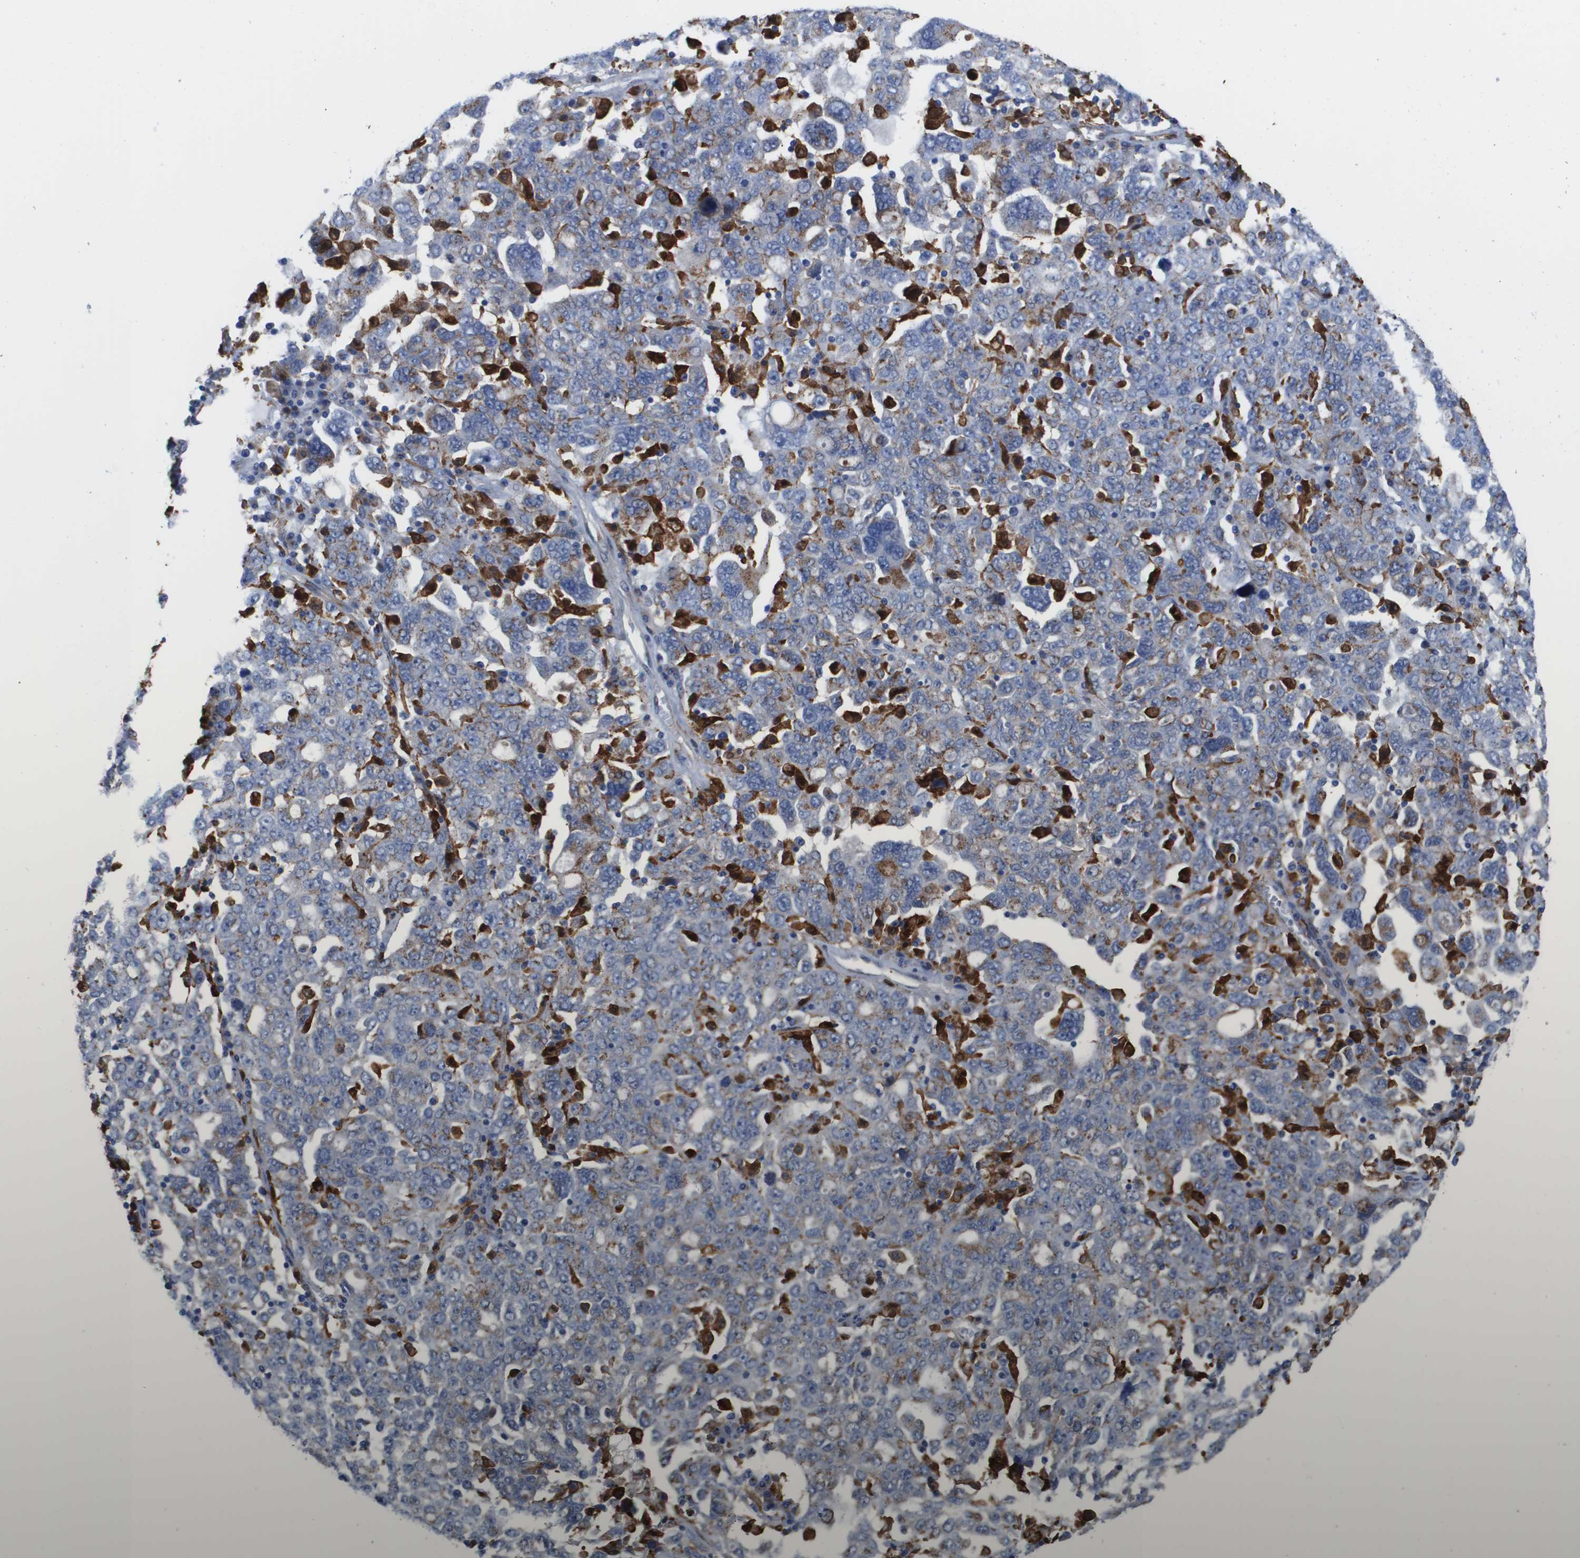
{"staining": {"intensity": "negative", "quantity": "none", "location": "none"}, "tissue": "ovarian cancer", "cell_type": "Tumor cells", "image_type": "cancer", "snomed": [{"axis": "morphology", "description": "Carcinoma, endometroid"}, {"axis": "topography", "description": "Ovary"}], "caption": "This image is of ovarian endometroid carcinoma stained with IHC to label a protein in brown with the nuclei are counter-stained blue. There is no expression in tumor cells.", "gene": "SLC37A2", "patient": {"sex": "female", "age": 62}}